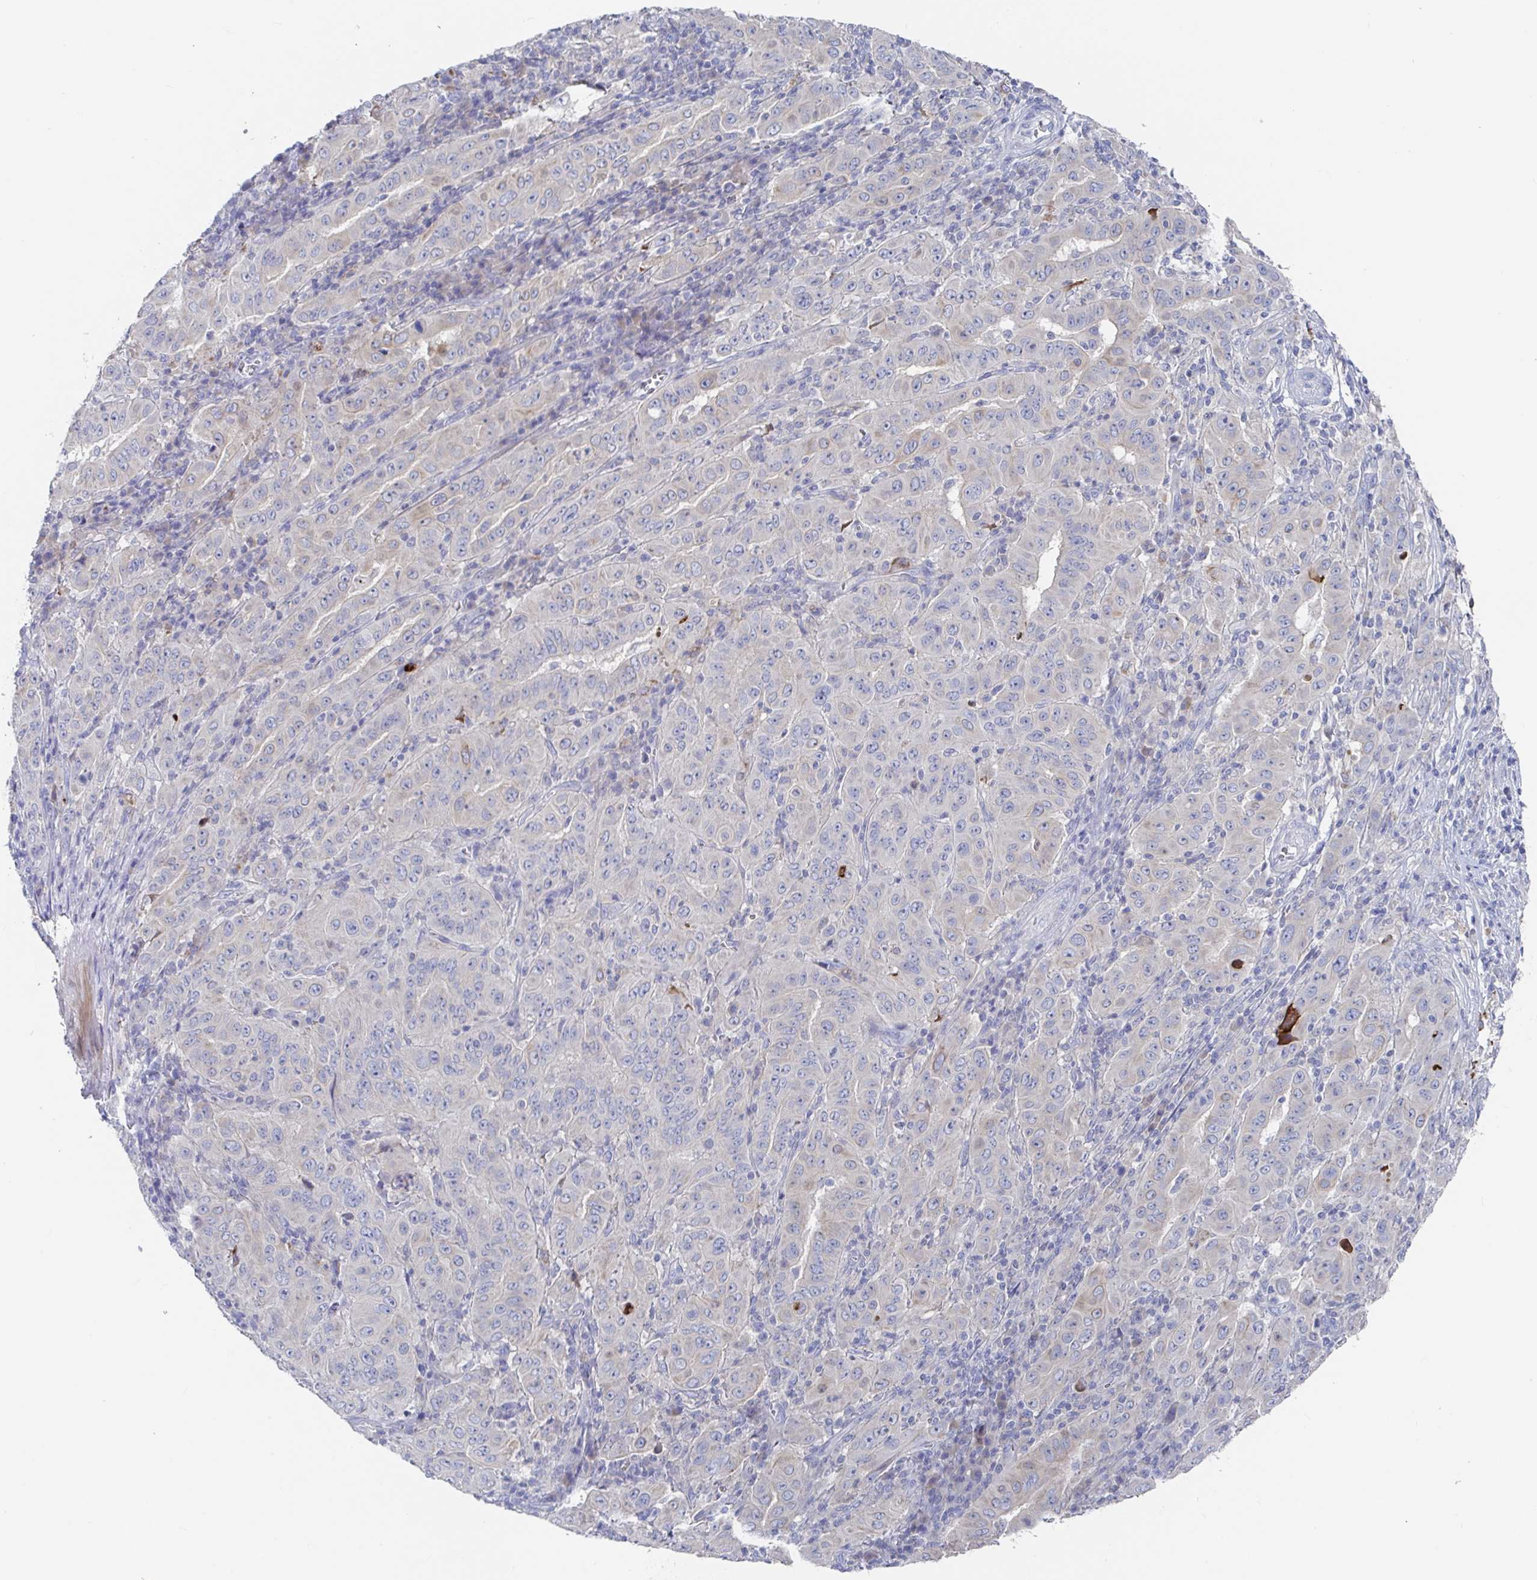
{"staining": {"intensity": "negative", "quantity": "none", "location": "none"}, "tissue": "pancreatic cancer", "cell_type": "Tumor cells", "image_type": "cancer", "snomed": [{"axis": "morphology", "description": "Adenocarcinoma, NOS"}, {"axis": "topography", "description": "Pancreas"}], "caption": "DAB immunohistochemical staining of human pancreatic adenocarcinoma reveals no significant staining in tumor cells.", "gene": "GPR148", "patient": {"sex": "male", "age": 63}}